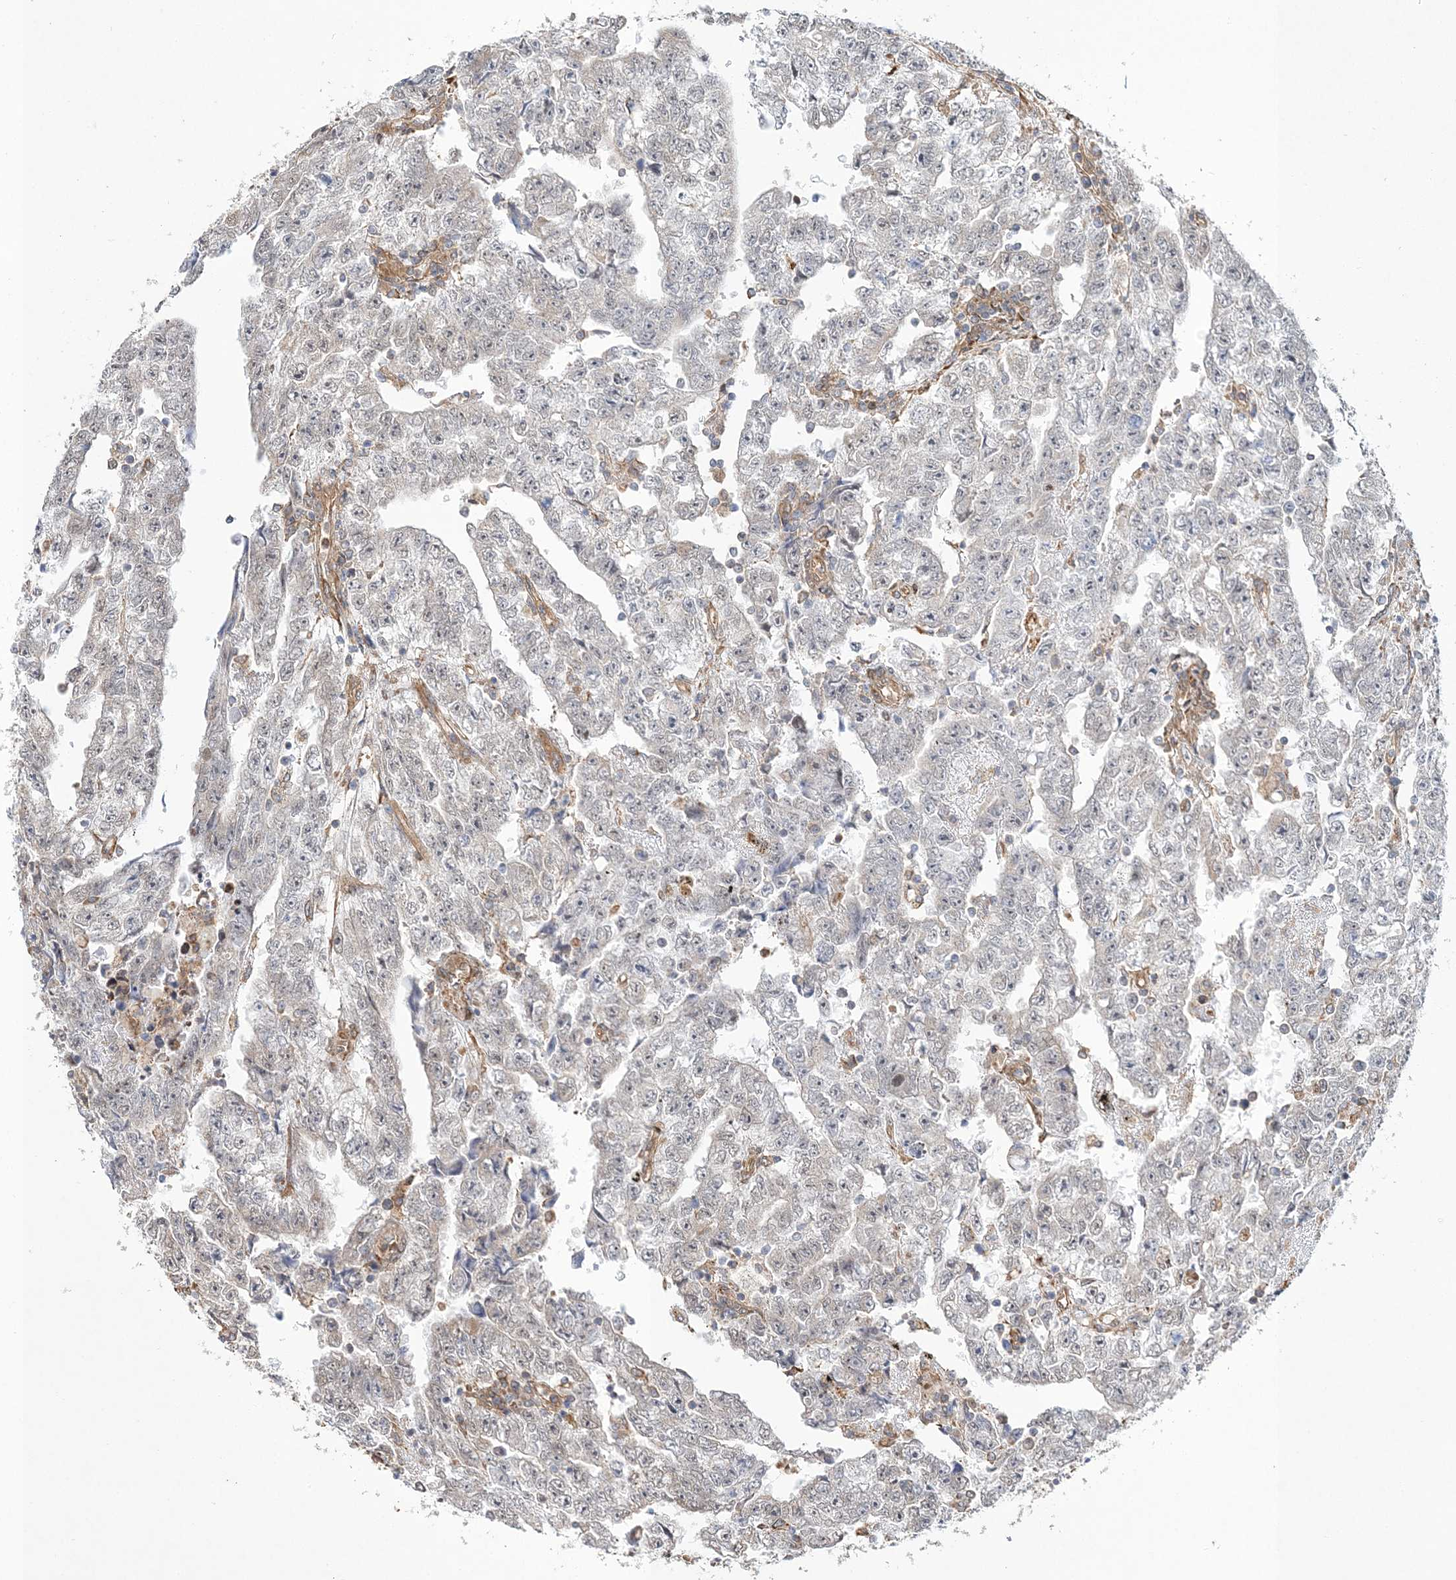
{"staining": {"intensity": "negative", "quantity": "none", "location": "none"}, "tissue": "testis cancer", "cell_type": "Tumor cells", "image_type": "cancer", "snomed": [{"axis": "morphology", "description": "Carcinoma, Embryonal, NOS"}, {"axis": "topography", "description": "Testis"}], "caption": "There is no significant staining in tumor cells of testis cancer (embryonal carcinoma).", "gene": "ZFYVE16", "patient": {"sex": "male", "age": 25}}